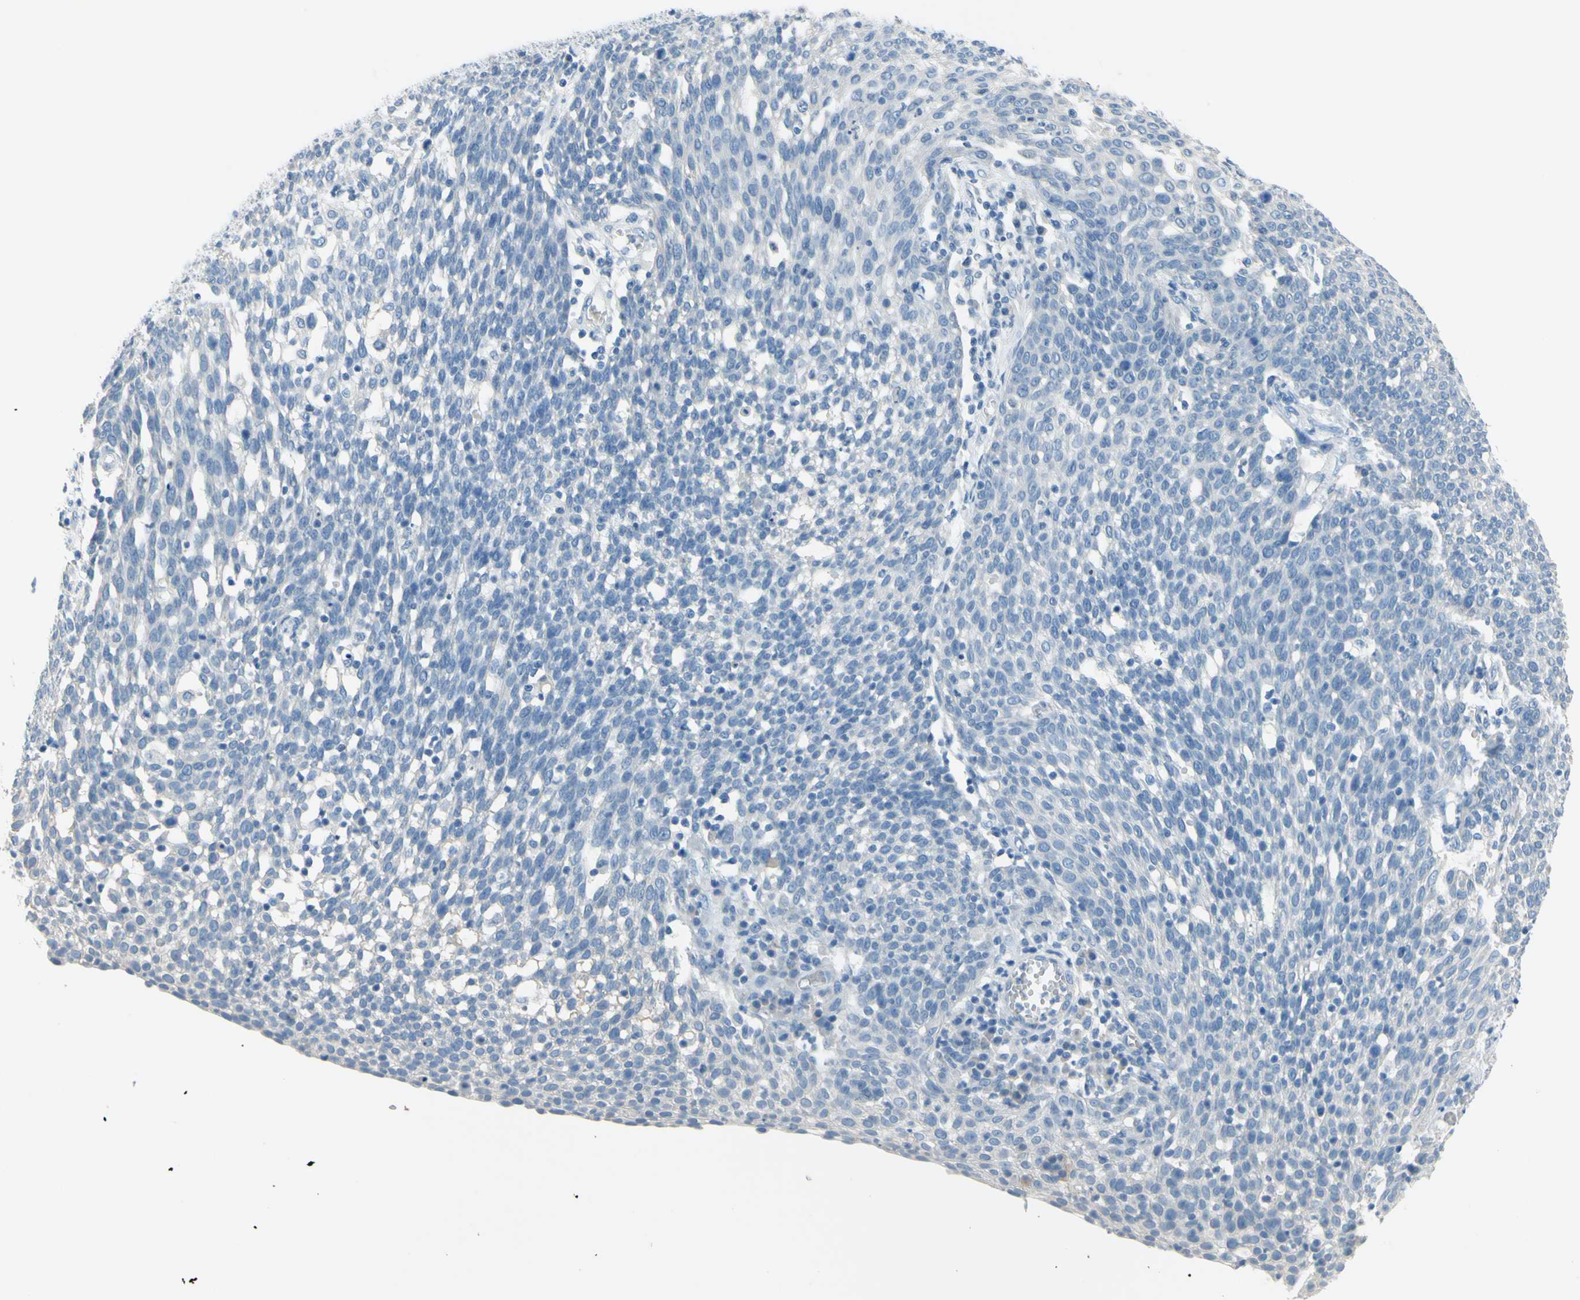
{"staining": {"intensity": "negative", "quantity": "none", "location": "none"}, "tissue": "cervical cancer", "cell_type": "Tumor cells", "image_type": "cancer", "snomed": [{"axis": "morphology", "description": "Squamous cell carcinoma, NOS"}, {"axis": "topography", "description": "Cervix"}], "caption": "DAB (3,3'-diaminobenzidine) immunohistochemical staining of human cervical squamous cell carcinoma demonstrates no significant expression in tumor cells.", "gene": "DCT", "patient": {"sex": "female", "age": 34}}